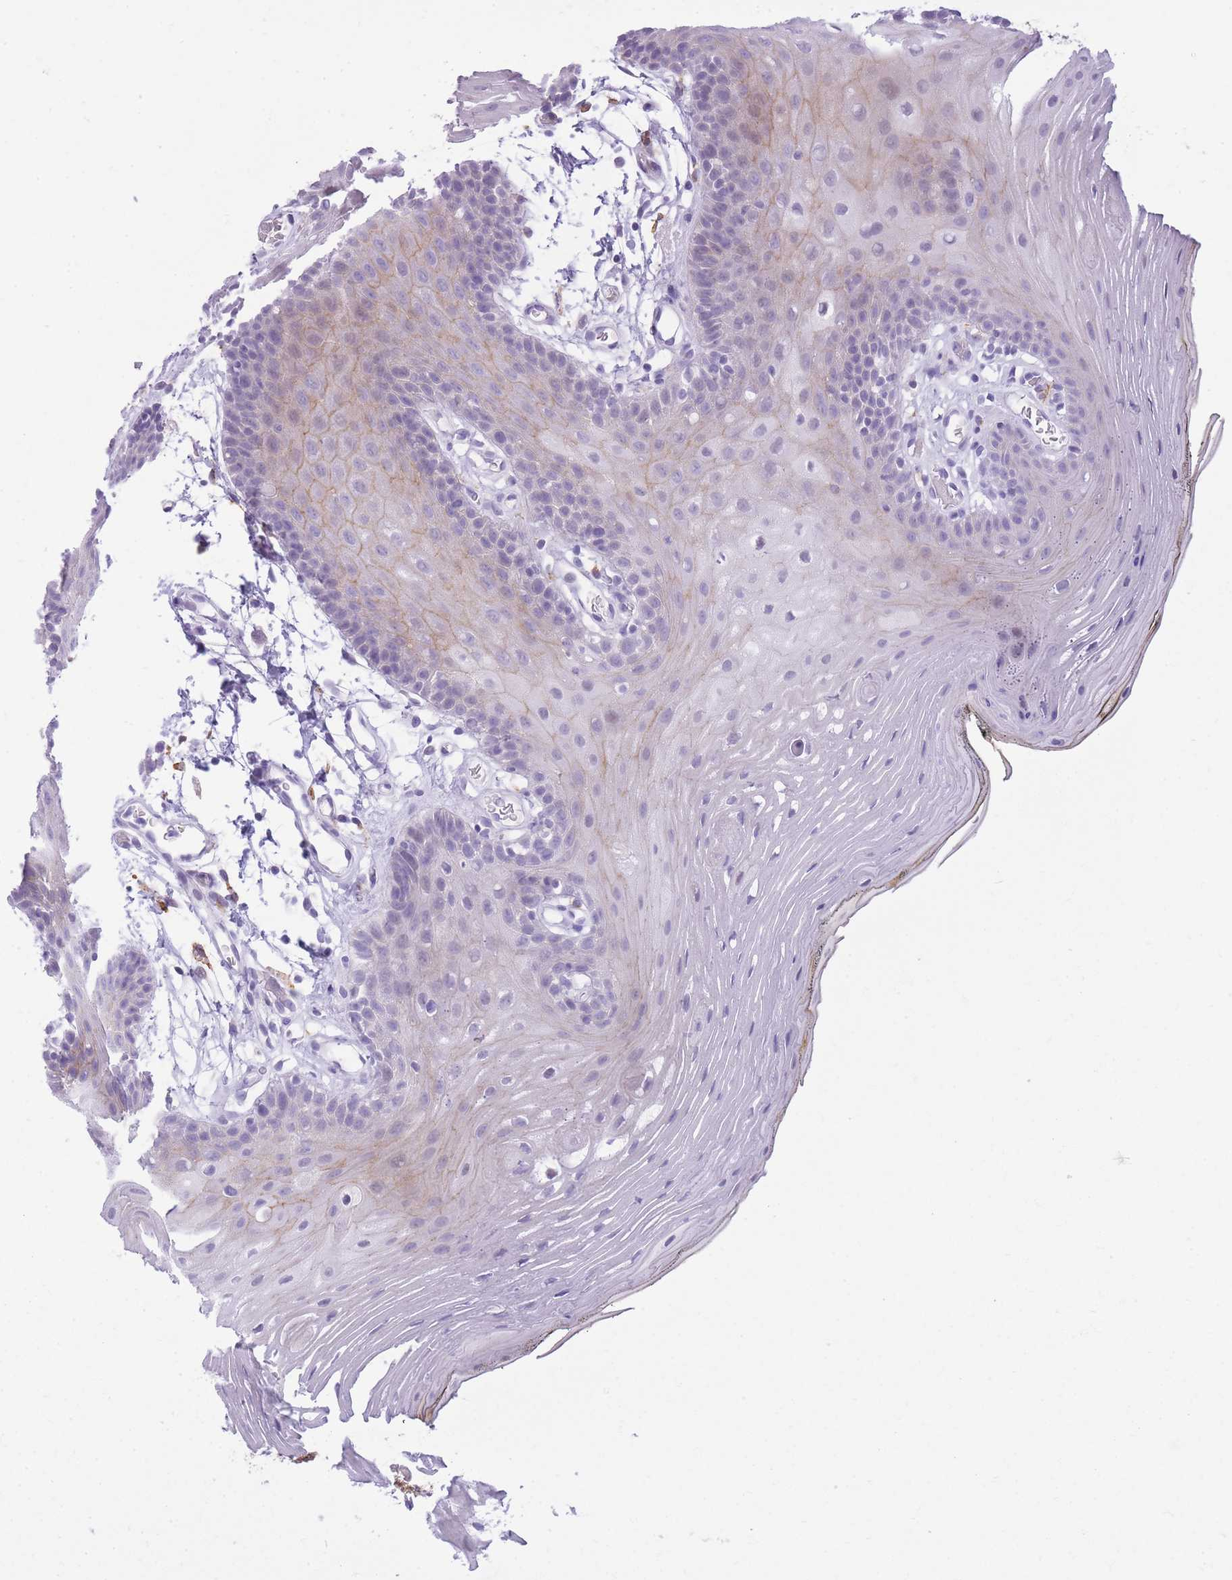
{"staining": {"intensity": "weak", "quantity": "<25%", "location": "cytoplasmic/membranous"}, "tissue": "oral mucosa", "cell_type": "Squamous epithelial cells", "image_type": "normal", "snomed": [{"axis": "morphology", "description": "Normal tissue, NOS"}, {"axis": "topography", "description": "Oral tissue"}, {"axis": "topography", "description": "Tounge, NOS"}], "caption": "Immunohistochemical staining of benign oral mucosa exhibits no significant positivity in squamous epithelial cells. The staining is performed using DAB (3,3'-diaminobenzidine) brown chromogen with nuclei counter-stained in using hematoxylin.", "gene": "RADX", "patient": {"sex": "female", "age": 81}}